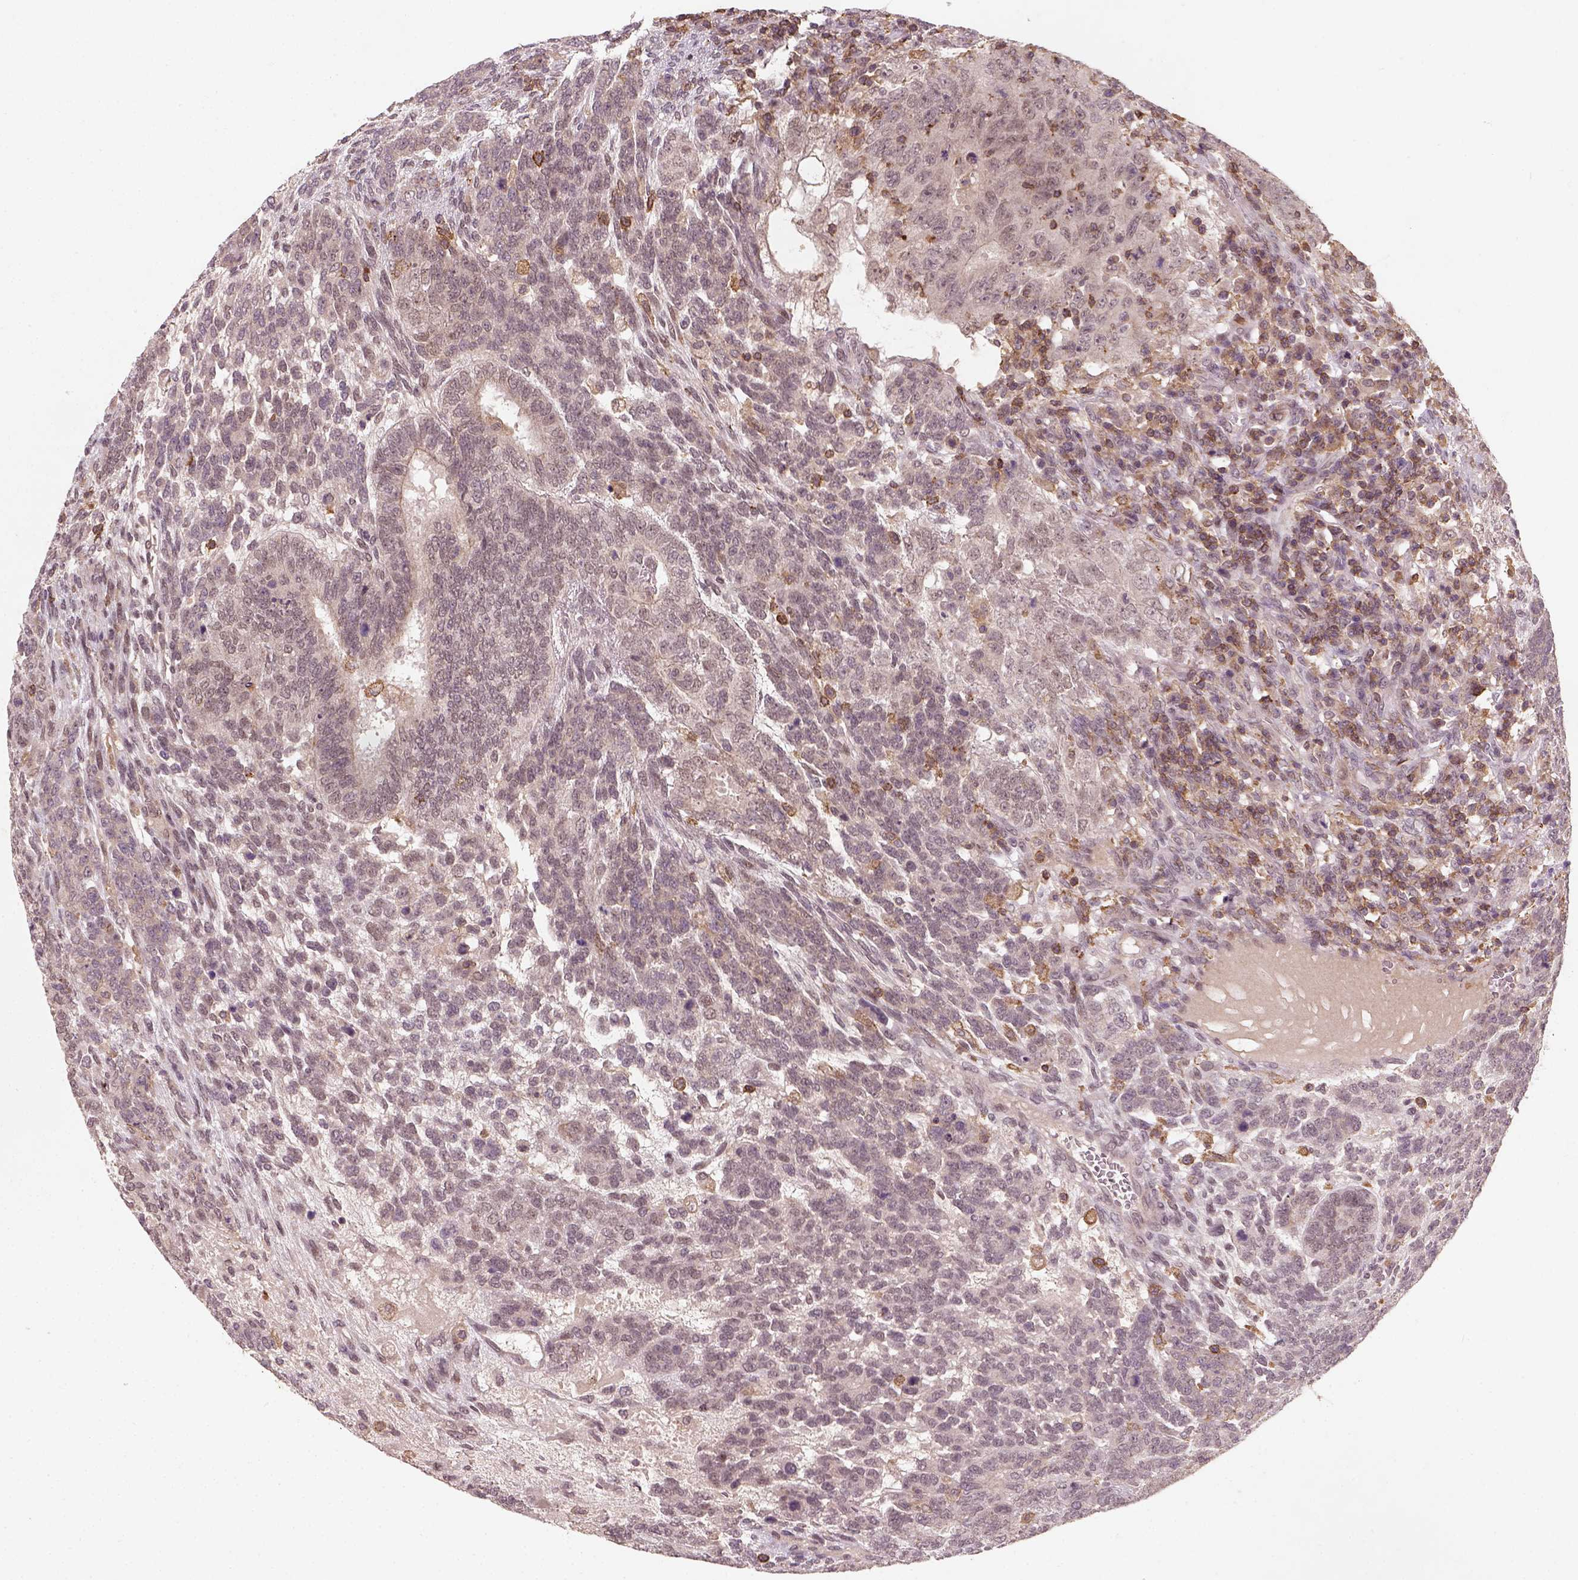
{"staining": {"intensity": "negative", "quantity": "none", "location": "none"}, "tissue": "testis cancer", "cell_type": "Tumor cells", "image_type": "cancer", "snomed": [{"axis": "morphology", "description": "Normal tissue, NOS"}, {"axis": "morphology", "description": "Carcinoma, Embryonal, NOS"}, {"axis": "topography", "description": "Testis"}, {"axis": "topography", "description": "Epididymis"}], "caption": "Immunohistochemistry of testis cancer exhibits no staining in tumor cells. (DAB (3,3'-diaminobenzidine) immunohistochemistry with hematoxylin counter stain).", "gene": "CAMKK1", "patient": {"sex": "male", "age": 23}}